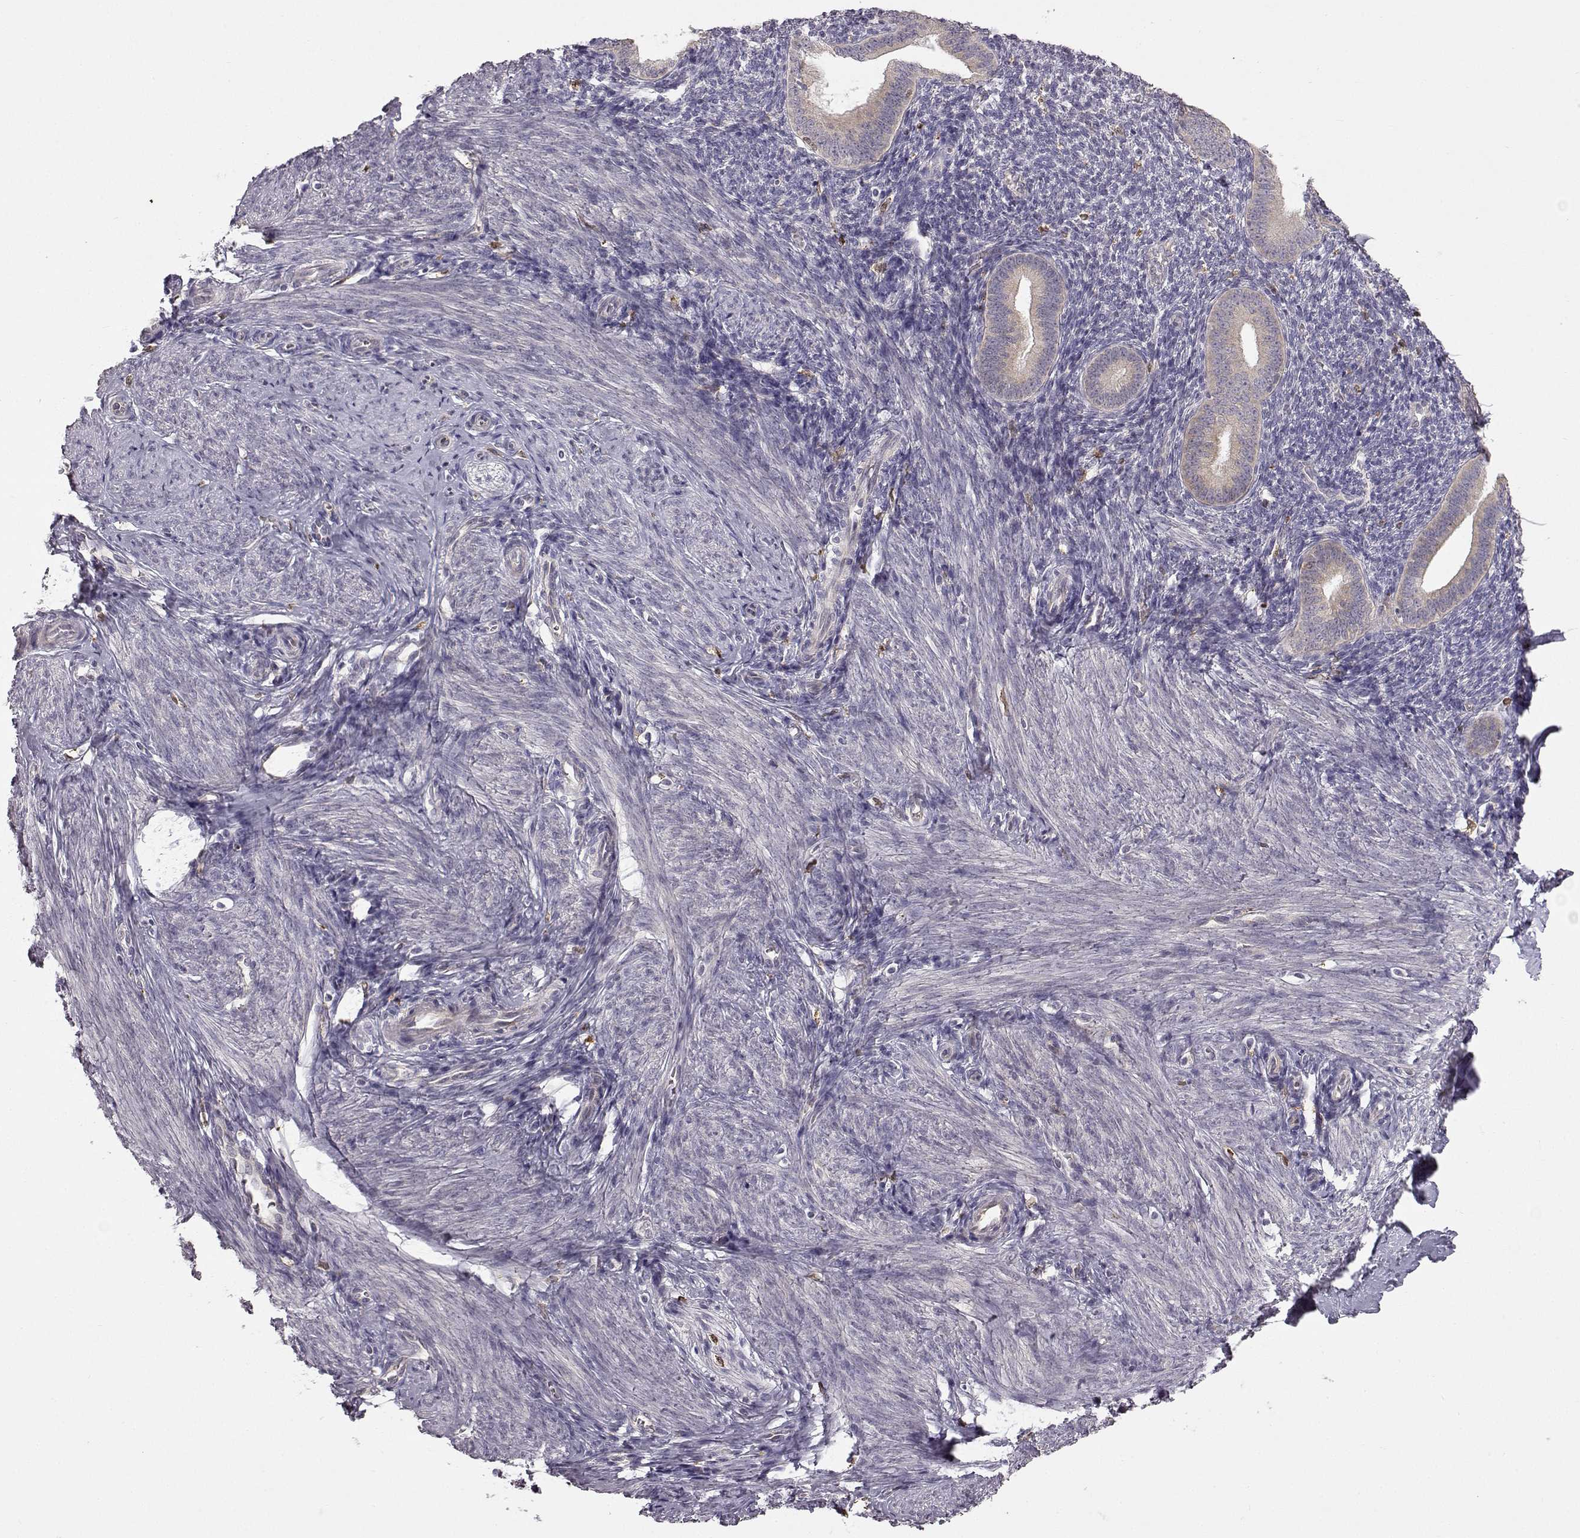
{"staining": {"intensity": "negative", "quantity": "none", "location": "none"}, "tissue": "endometrium", "cell_type": "Cells in endometrial stroma", "image_type": "normal", "snomed": [{"axis": "morphology", "description": "Normal tissue, NOS"}, {"axis": "topography", "description": "Endometrium"}], "caption": "Photomicrograph shows no significant protein expression in cells in endometrial stroma of unremarkable endometrium. (Stains: DAB immunohistochemistry (IHC) with hematoxylin counter stain, Microscopy: brightfield microscopy at high magnification).", "gene": "SPAG17", "patient": {"sex": "female", "age": 40}}